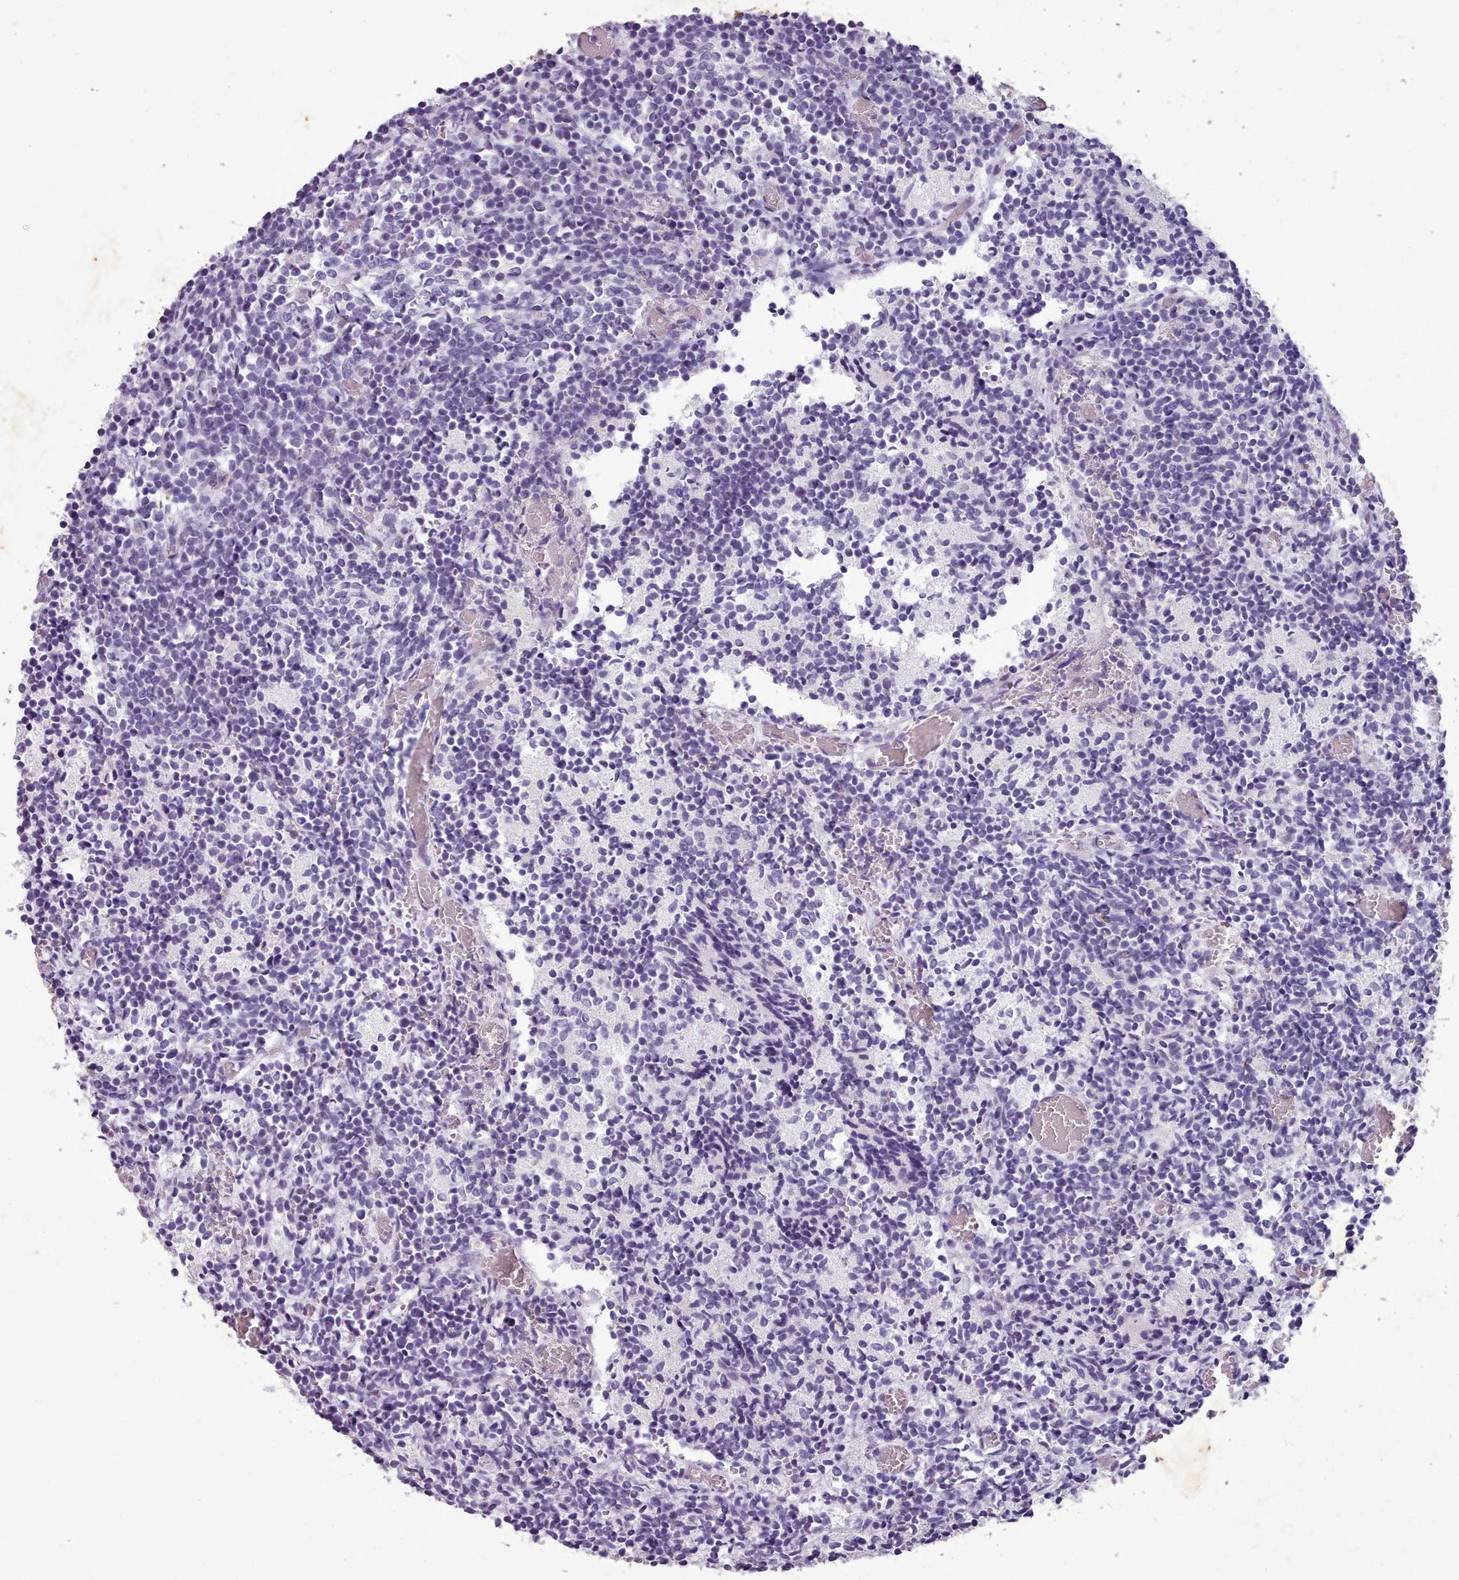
{"staining": {"intensity": "negative", "quantity": "none", "location": "none"}, "tissue": "glioma", "cell_type": "Tumor cells", "image_type": "cancer", "snomed": [{"axis": "morphology", "description": "Glioma, malignant, Low grade"}, {"axis": "topography", "description": "Brain"}], "caption": "The image exhibits no significant staining in tumor cells of malignant glioma (low-grade).", "gene": "KCNT2", "patient": {"sex": "female", "age": 1}}